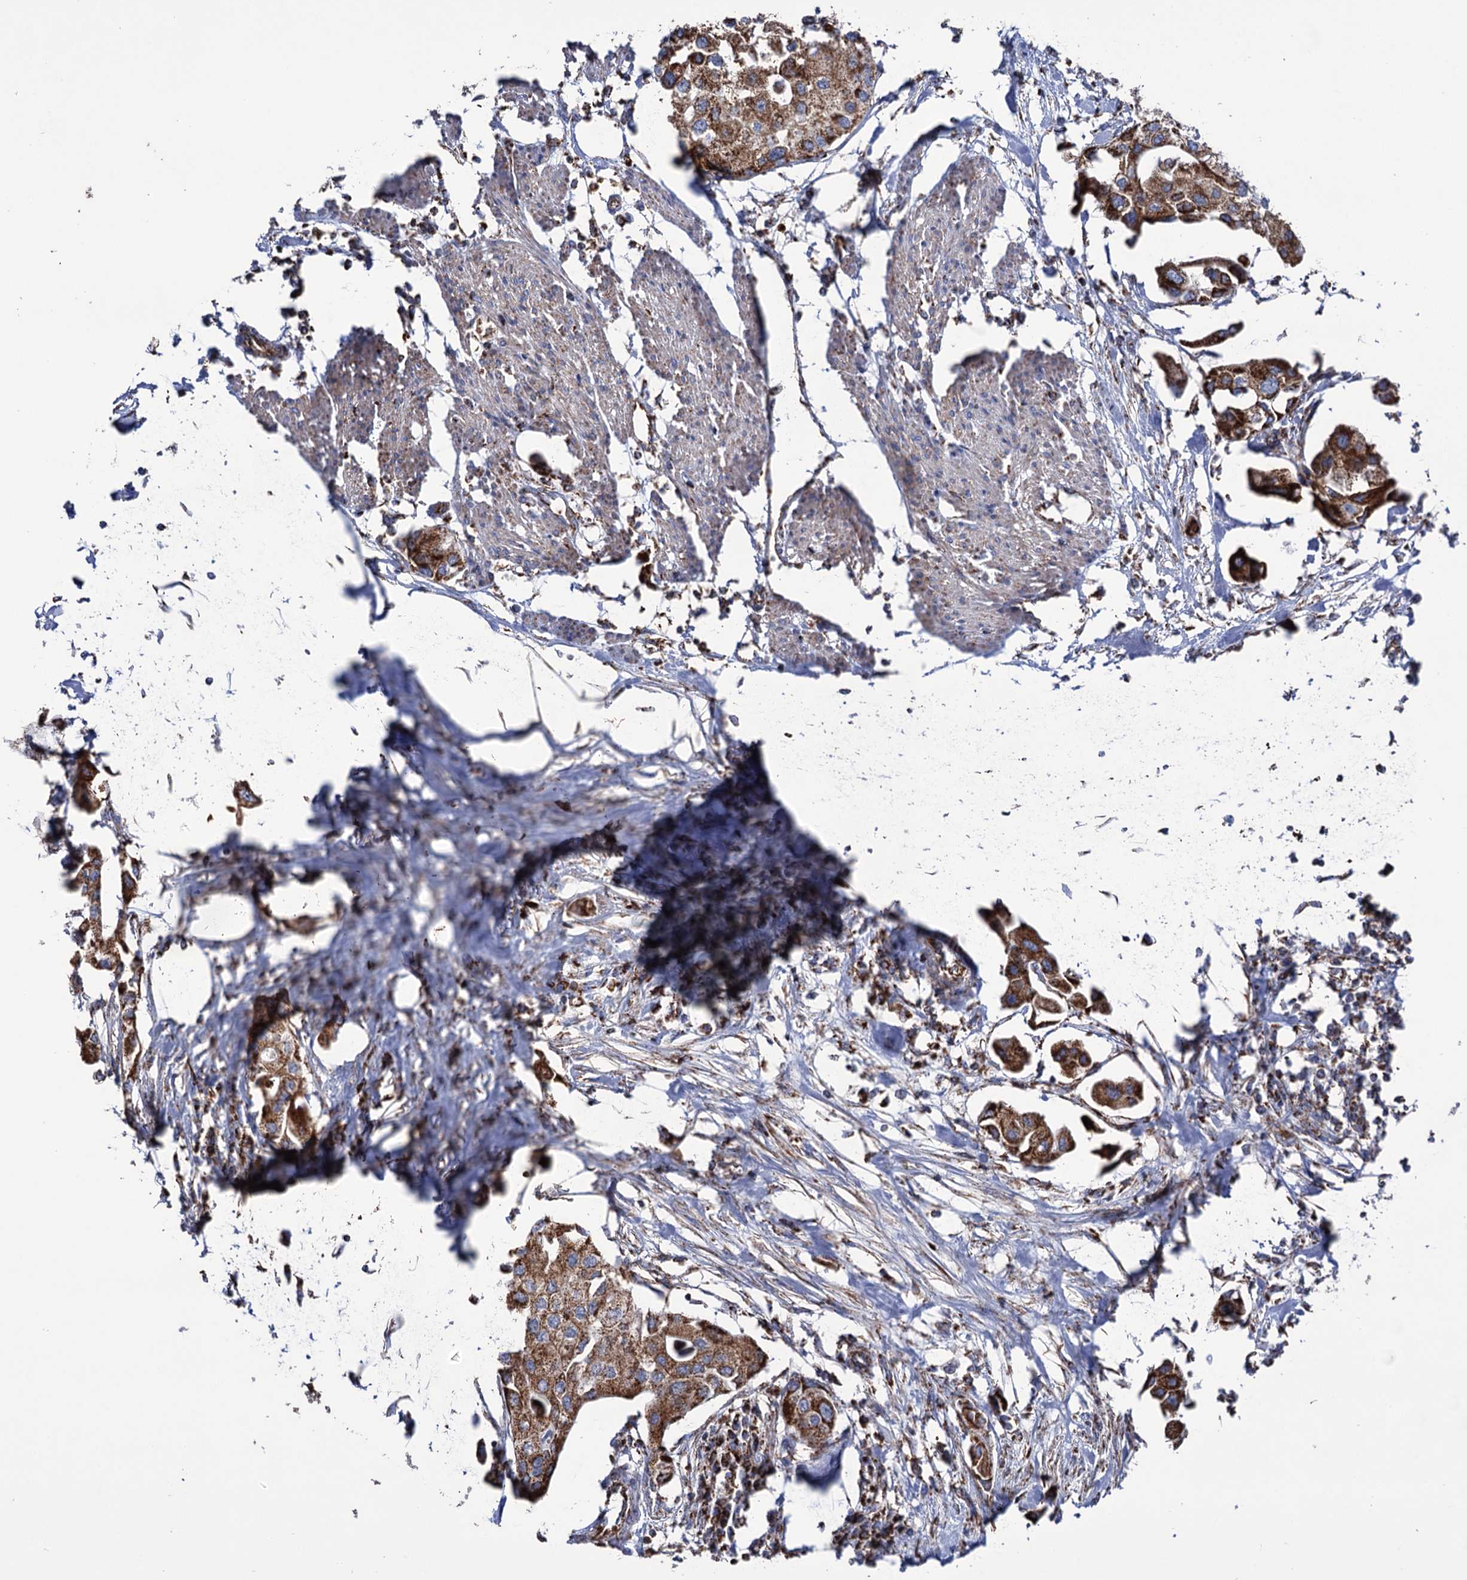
{"staining": {"intensity": "strong", "quantity": ">75%", "location": "cytoplasmic/membranous"}, "tissue": "urothelial cancer", "cell_type": "Tumor cells", "image_type": "cancer", "snomed": [{"axis": "morphology", "description": "Urothelial carcinoma, High grade"}, {"axis": "topography", "description": "Urinary bladder"}], "caption": "An image of human urothelial cancer stained for a protein displays strong cytoplasmic/membranous brown staining in tumor cells.", "gene": "ABHD10", "patient": {"sex": "male", "age": 64}}